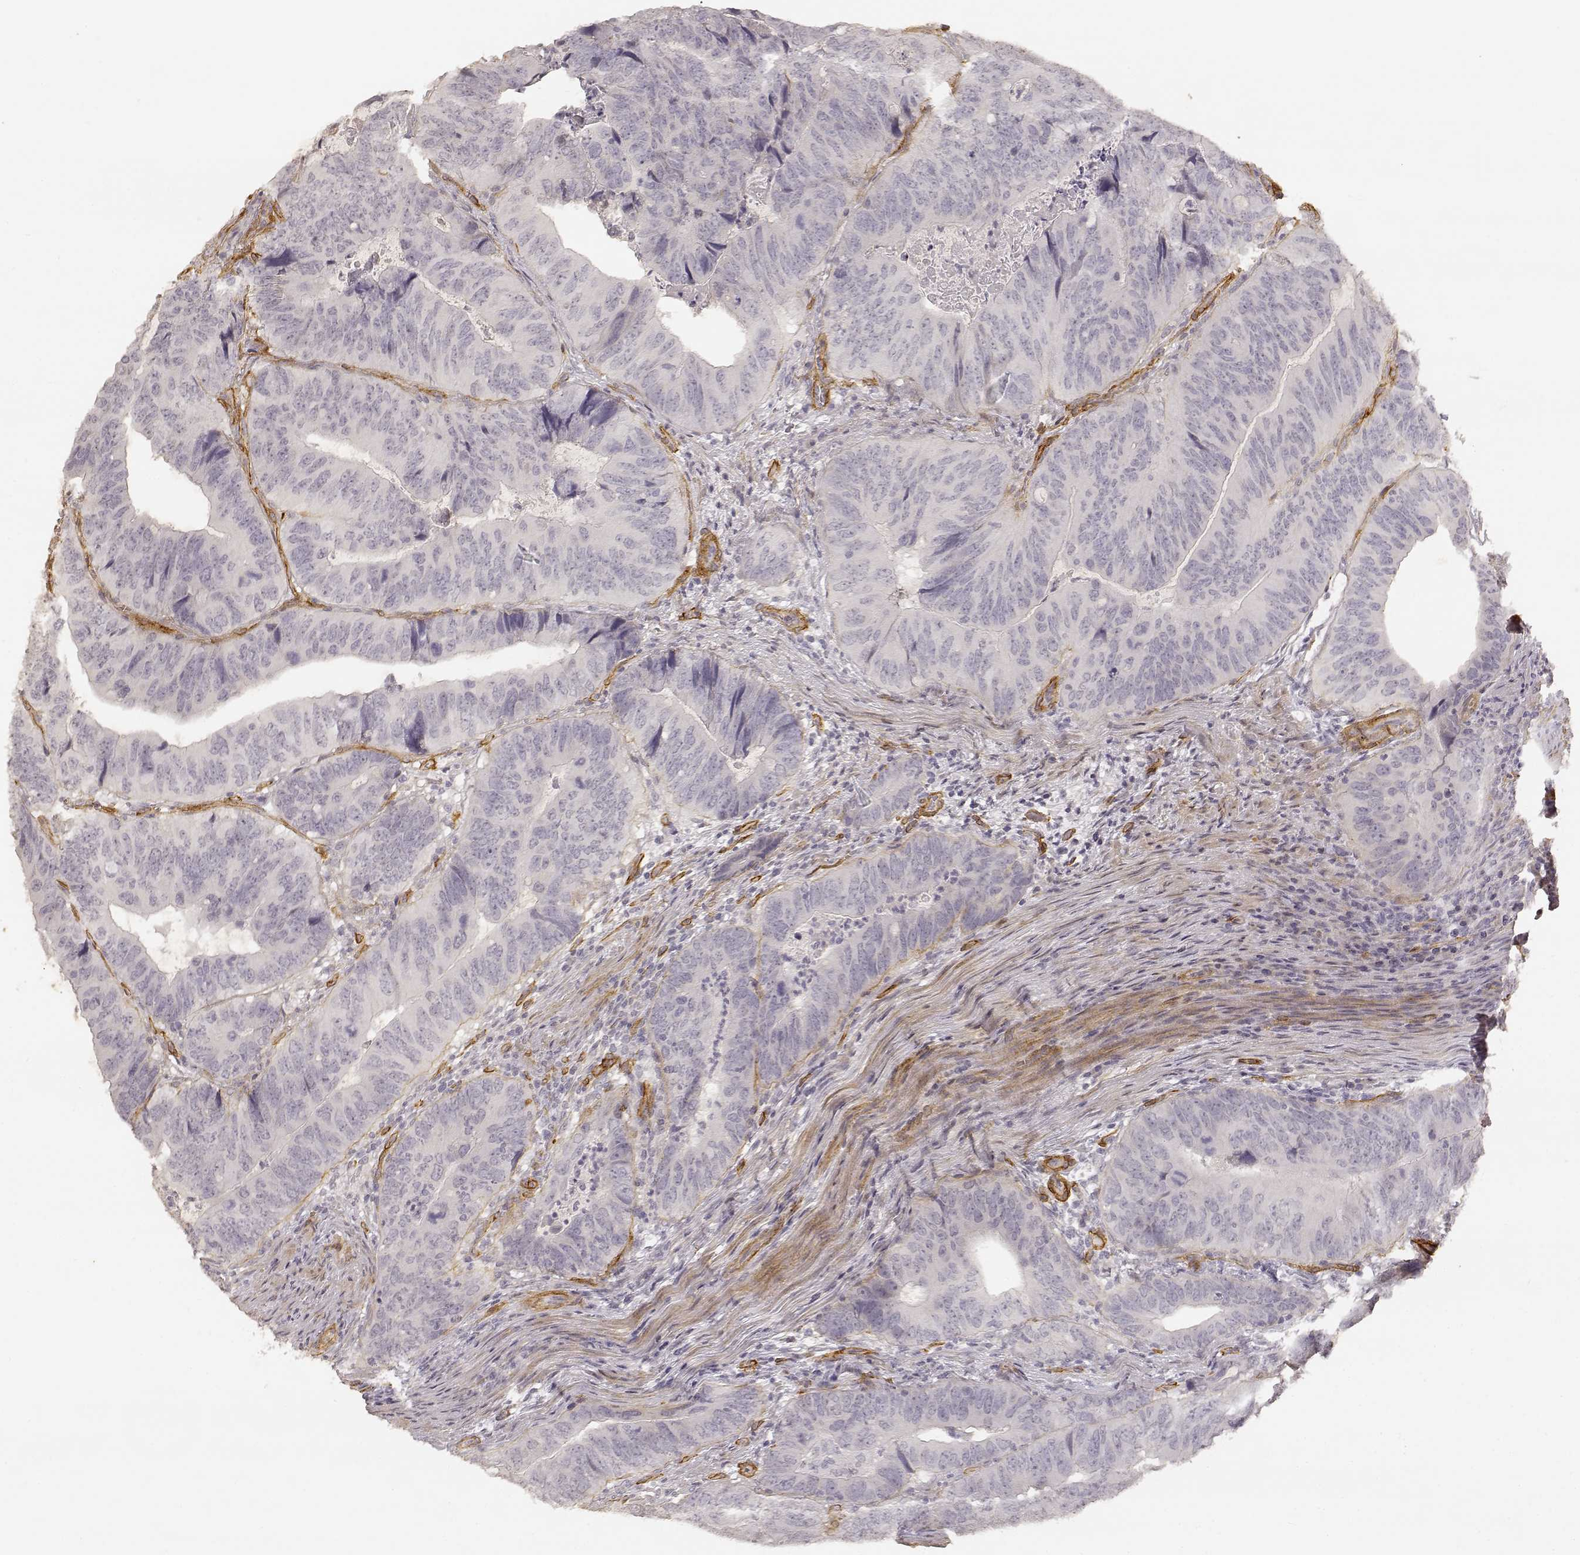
{"staining": {"intensity": "negative", "quantity": "none", "location": "none"}, "tissue": "colorectal cancer", "cell_type": "Tumor cells", "image_type": "cancer", "snomed": [{"axis": "morphology", "description": "Adenocarcinoma, NOS"}, {"axis": "topography", "description": "Colon"}], "caption": "Immunohistochemistry histopathology image of adenocarcinoma (colorectal) stained for a protein (brown), which displays no positivity in tumor cells.", "gene": "LAMA4", "patient": {"sex": "male", "age": 79}}